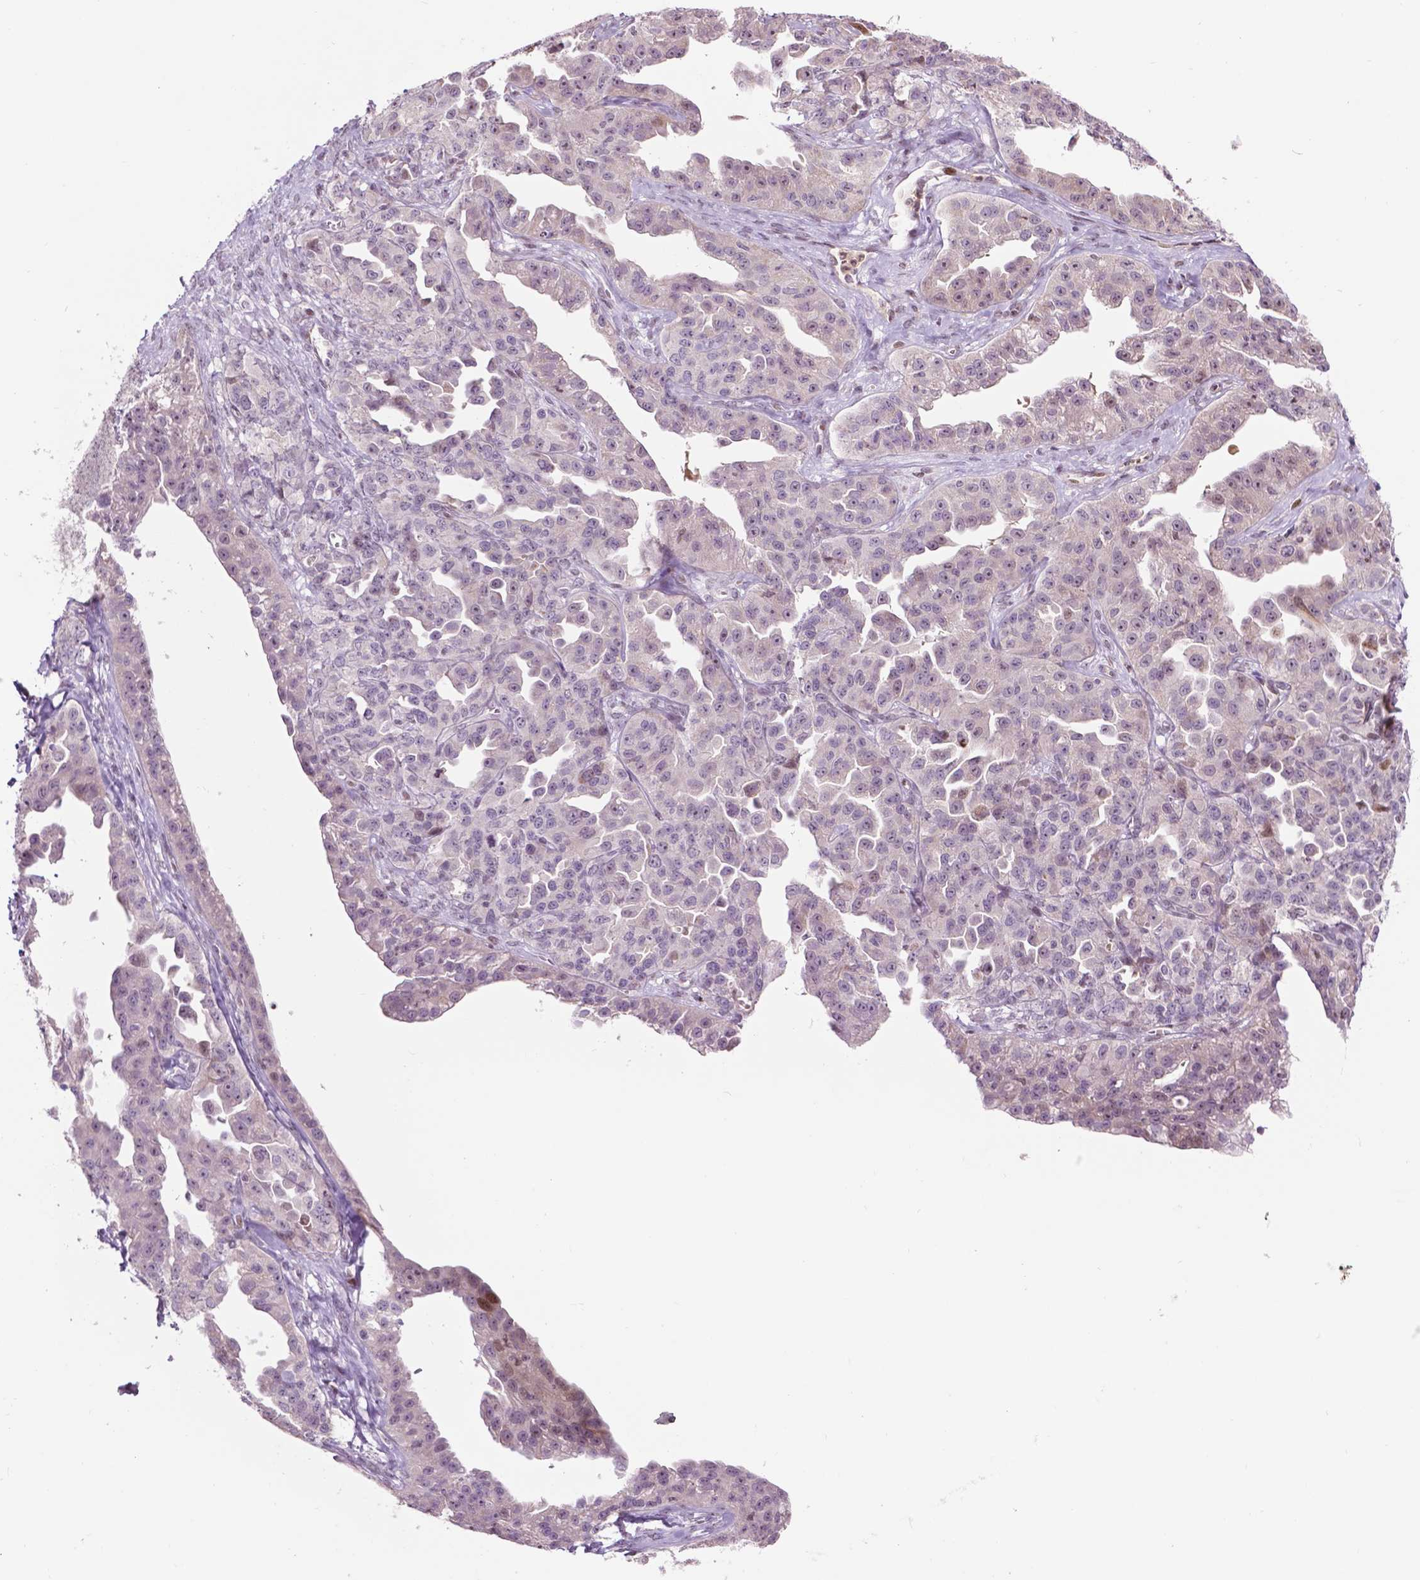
{"staining": {"intensity": "negative", "quantity": "none", "location": "none"}, "tissue": "ovarian cancer", "cell_type": "Tumor cells", "image_type": "cancer", "snomed": [{"axis": "morphology", "description": "Cystadenocarcinoma, serous, NOS"}, {"axis": "topography", "description": "Ovary"}], "caption": "Immunohistochemical staining of ovarian cancer (serous cystadenocarcinoma) demonstrates no significant expression in tumor cells. (Immunohistochemistry (ihc), brightfield microscopy, high magnification).", "gene": "PTPN18", "patient": {"sex": "female", "age": 75}}